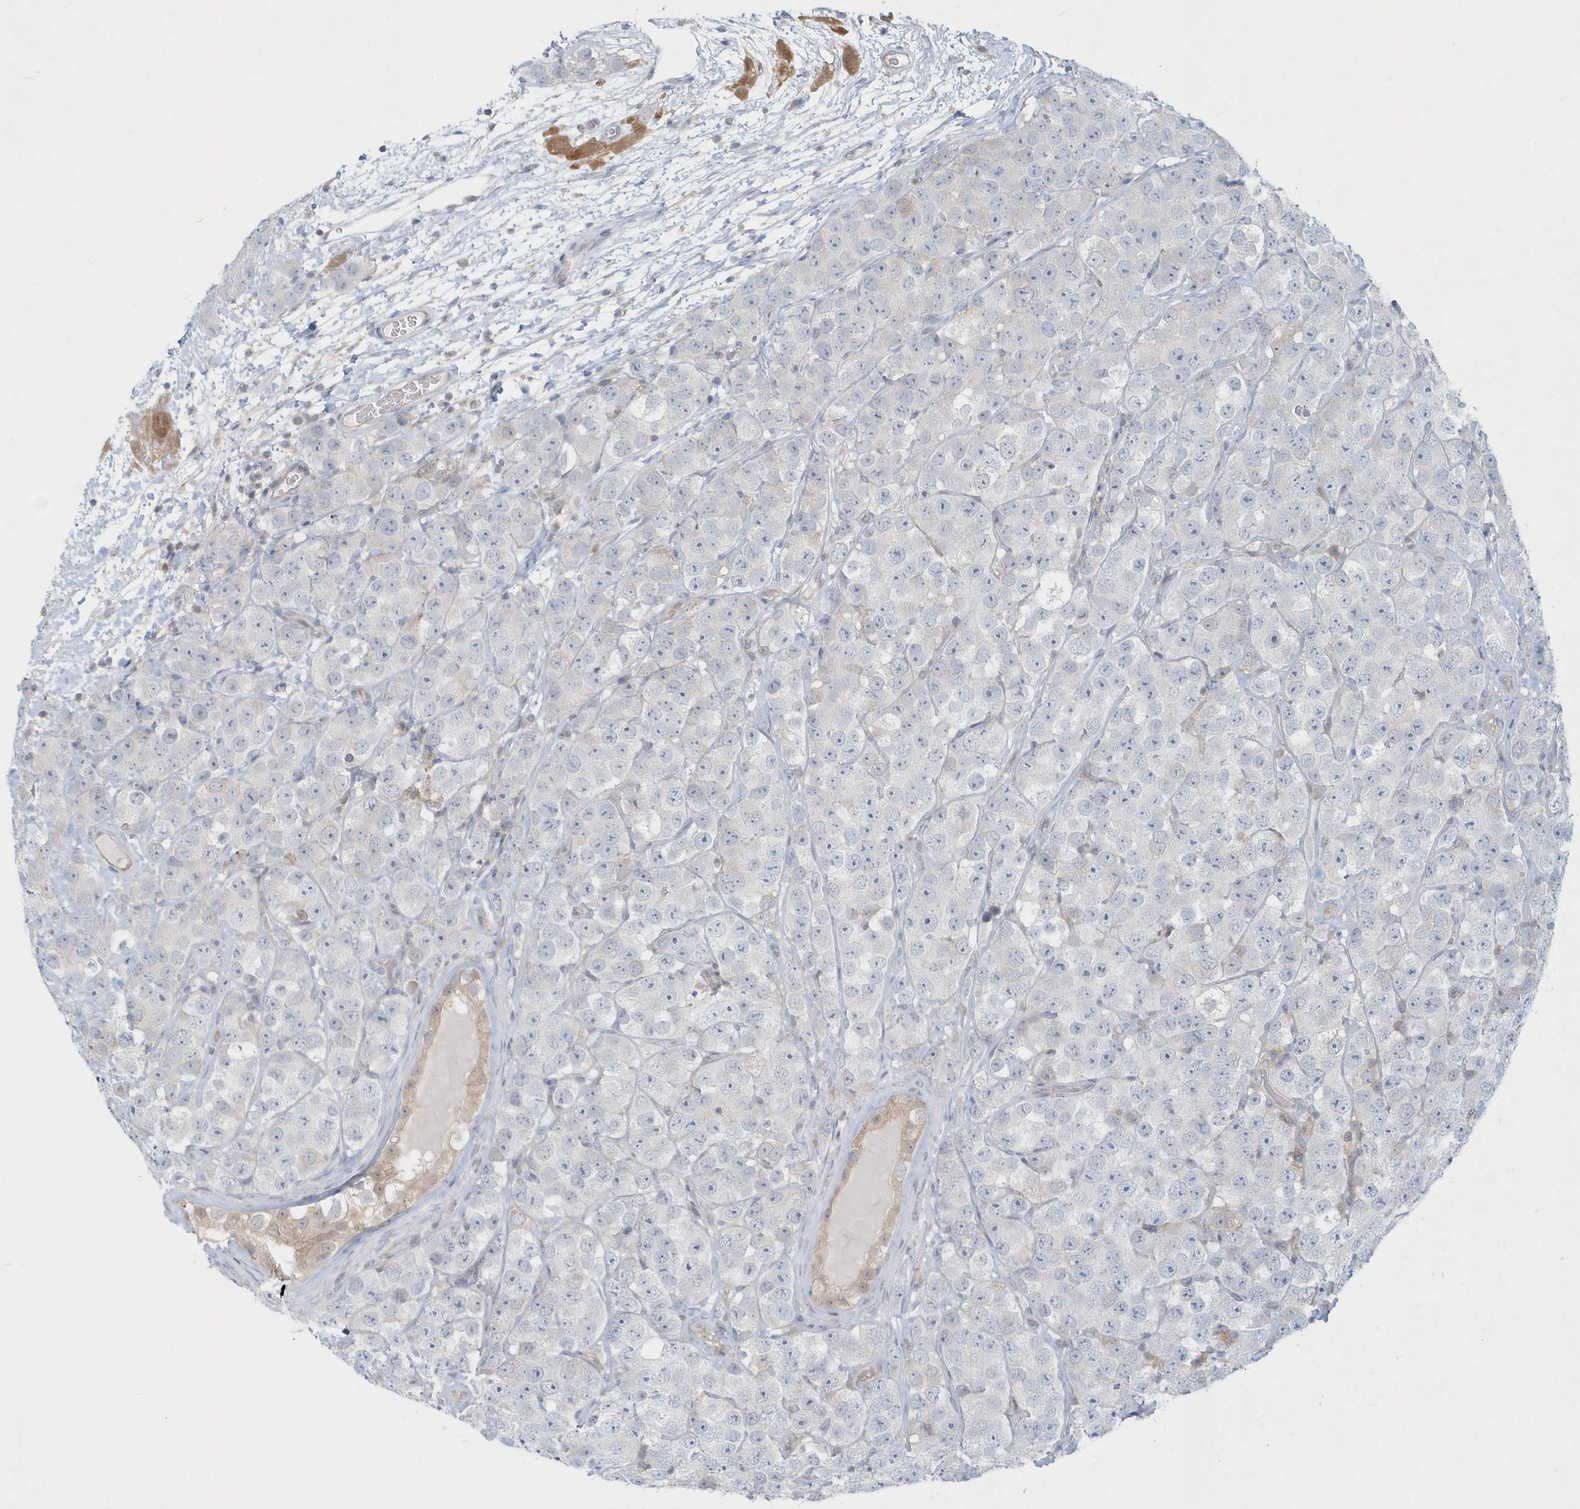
{"staining": {"intensity": "negative", "quantity": "none", "location": "none"}, "tissue": "testis cancer", "cell_type": "Tumor cells", "image_type": "cancer", "snomed": [{"axis": "morphology", "description": "Seminoma, NOS"}, {"axis": "topography", "description": "Testis"}], "caption": "High power microscopy image of an immunohistochemistry (IHC) photomicrograph of testis seminoma, revealing no significant staining in tumor cells.", "gene": "RNF7", "patient": {"sex": "male", "age": 28}}